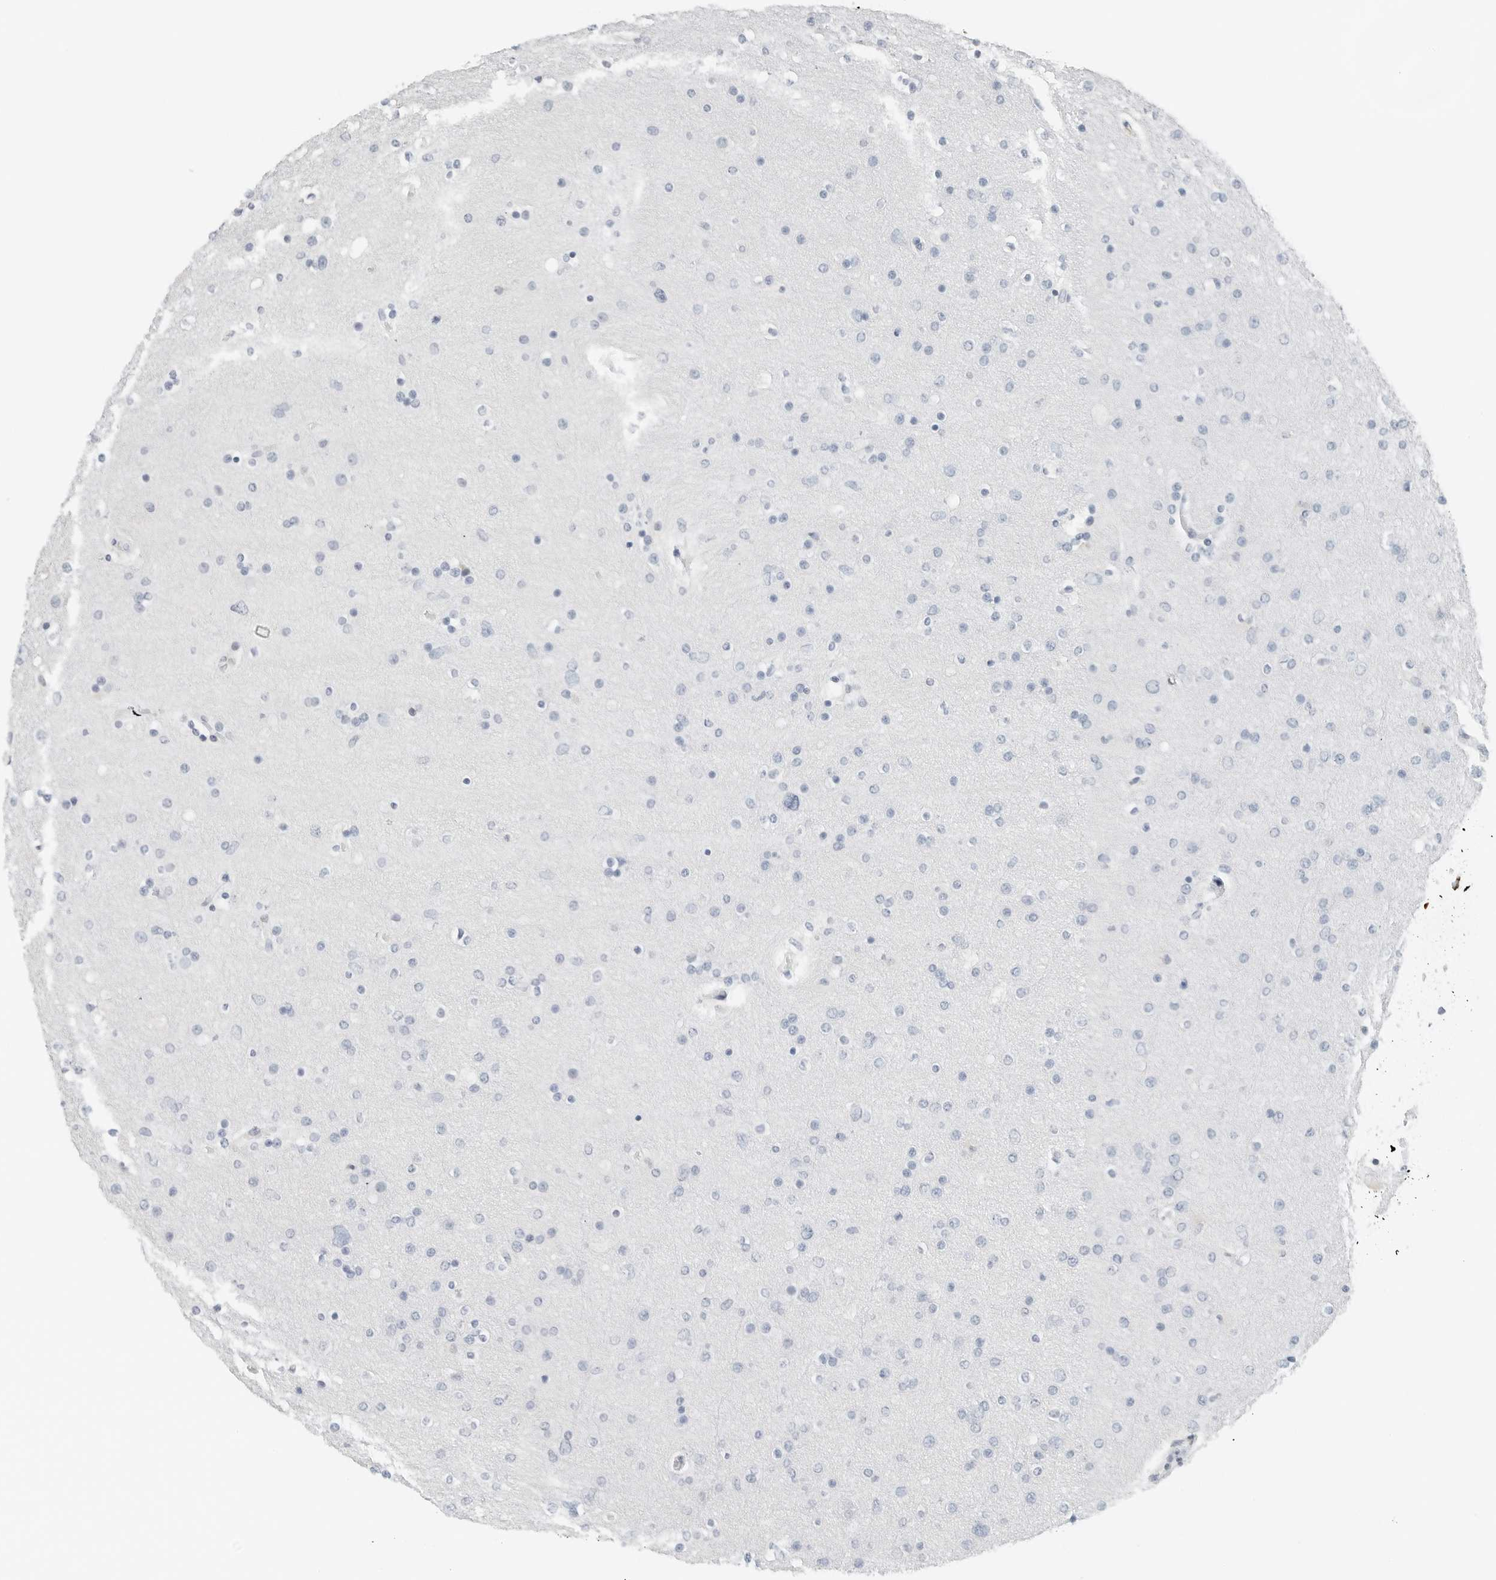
{"staining": {"intensity": "negative", "quantity": "none", "location": "none"}, "tissue": "glioma", "cell_type": "Tumor cells", "image_type": "cancer", "snomed": [{"axis": "morphology", "description": "Glioma, malignant, High grade"}, {"axis": "topography", "description": "Cerebral cortex"}], "caption": "This is an IHC image of human glioma. There is no expression in tumor cells.", "gene": "P4HA2", "patient": {"sex": "female", "age": 36}}